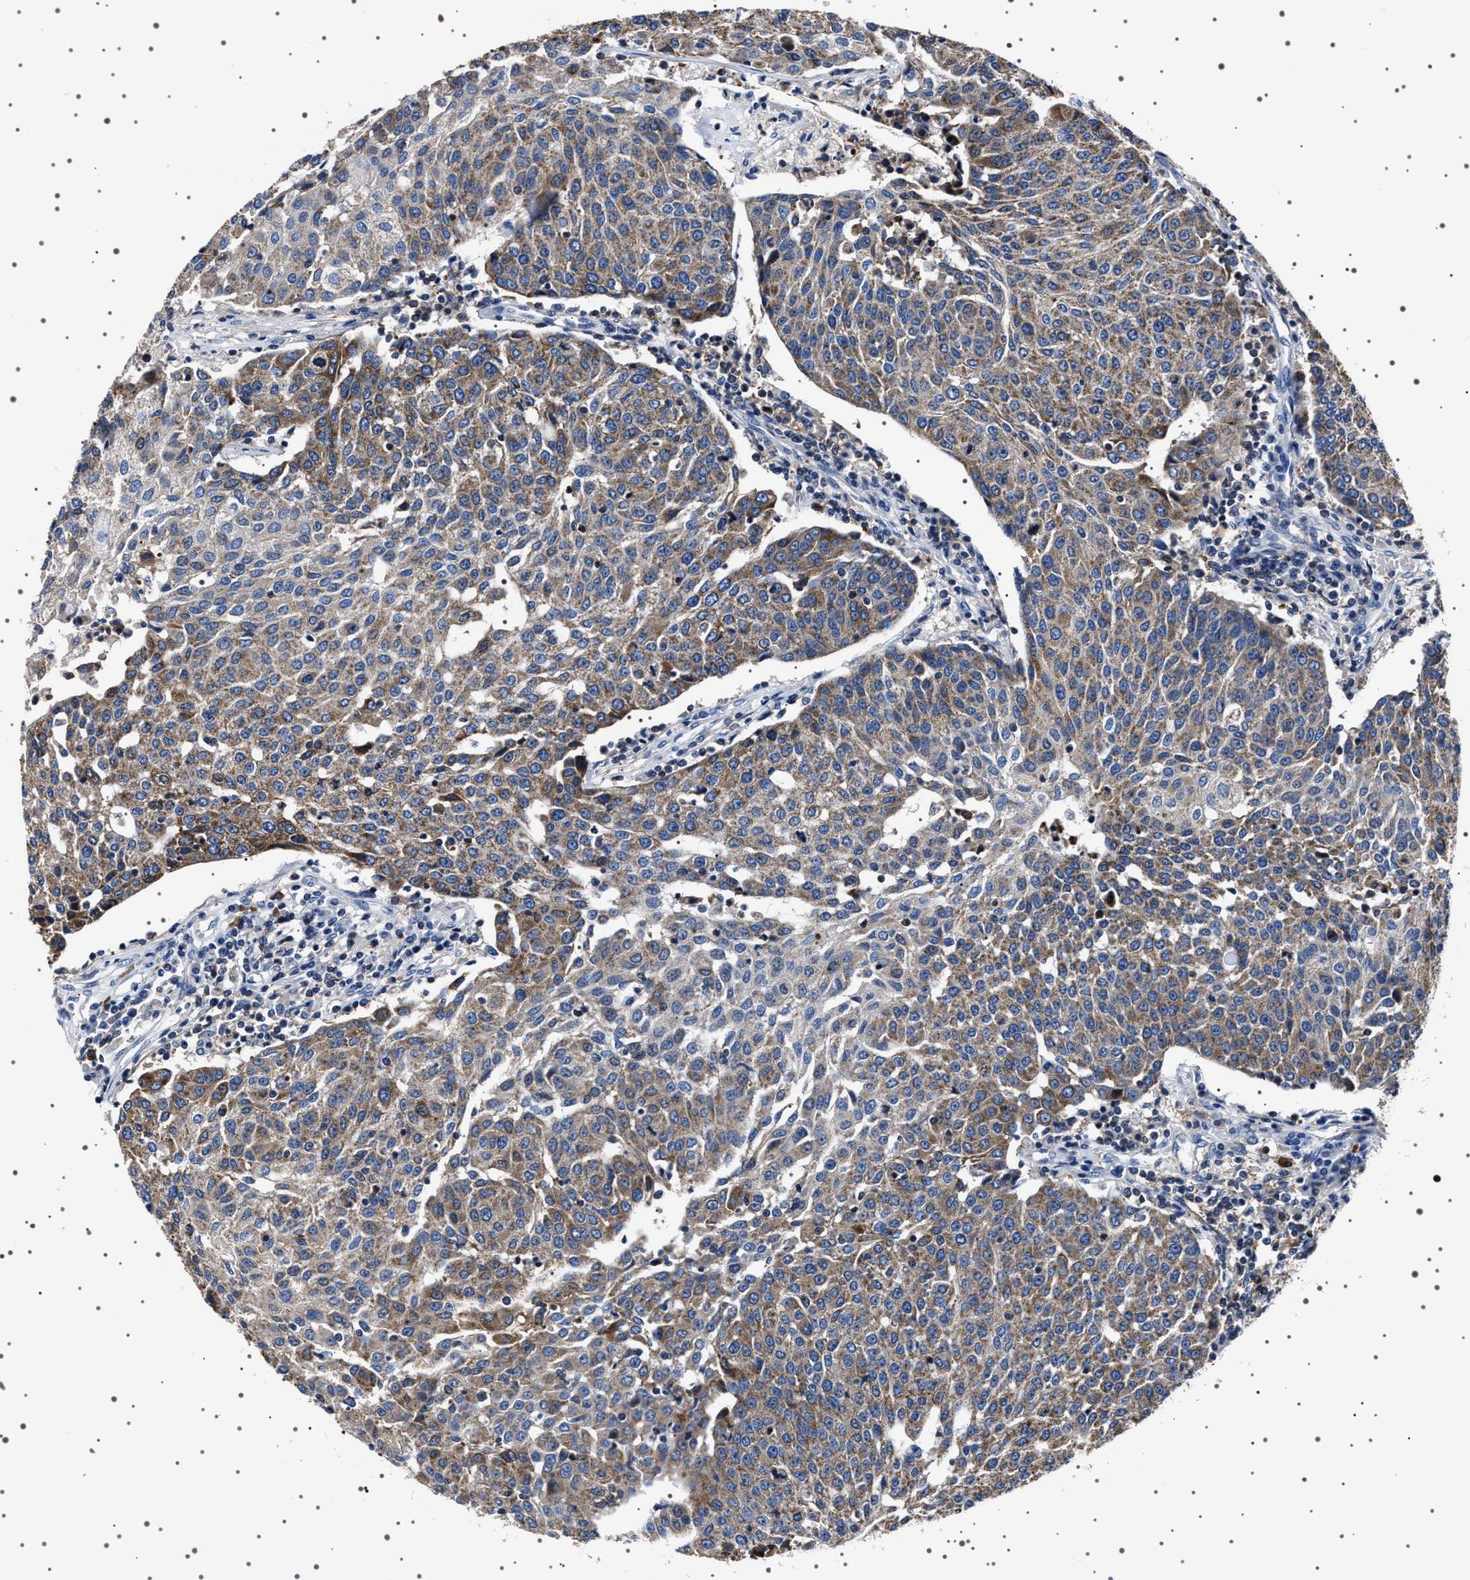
{"staining": {"intensity": "moderate", "quantity": ">75%", "location": "cytoplasmic/membranous"}, "tissue": "urothelial cancer", "cell_type": "Tumor cells", "image_type": "cancer", "snomed": [{"axis": "morphology", "description": "Urothelial carcinoma, High grade"}, {"axis": "topography", "description": "Urinary bladder"}], "caption": "Immunohistochemical staining of urothelial cancer exhibits moderate cytoplasmic/membranous protein staining in approximately >75% of tumor cells.", "gene": "WDR1", "patient": {"sex": "female", "age": 85}}